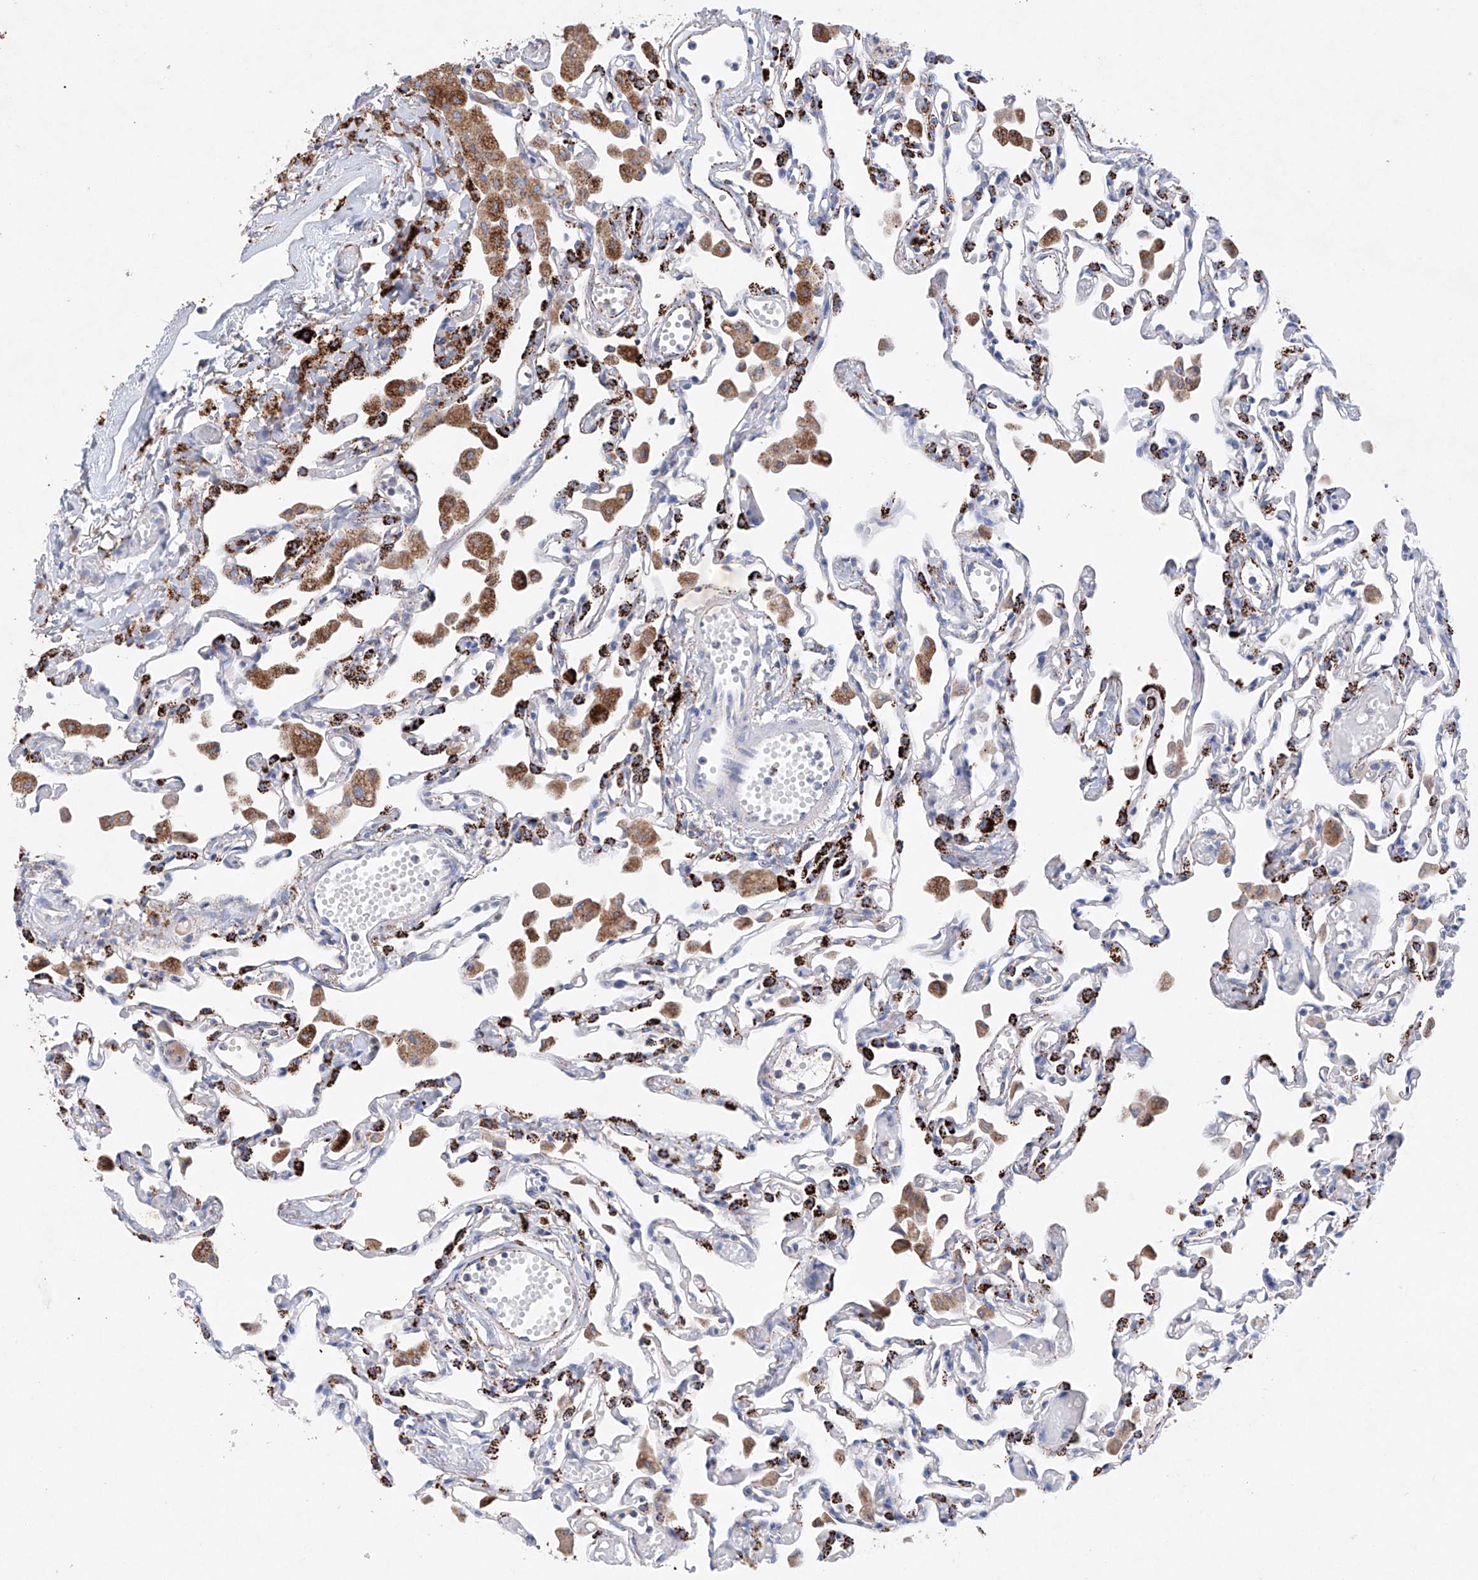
{"staining": {"intensity": "strong", "quantity": "25%-75%", "location": "cytoplasmic/membranous"}, "tissue": "lung", "cell_type": "Alveolar cells", "image_type": "normal", "snomed": [{"axis": "morphology", "description": "Normal tissue, NOS"}, {"axis": "topography", "description": "Bronchus"}, {"axis": "topography", "description": "Lung"}], "caption": "Normal lung was stained to show a protein in brown. There is high levels of strong cytoplasmic/membranous staining in about 25%-75% of alveolar cells. Using DAB (brown) and hematoxylin (blue) stains, captured at high magnification using brightfield microscopy.", "gene": "NRROS", "patient": {"sex": "female", "age": 49}}